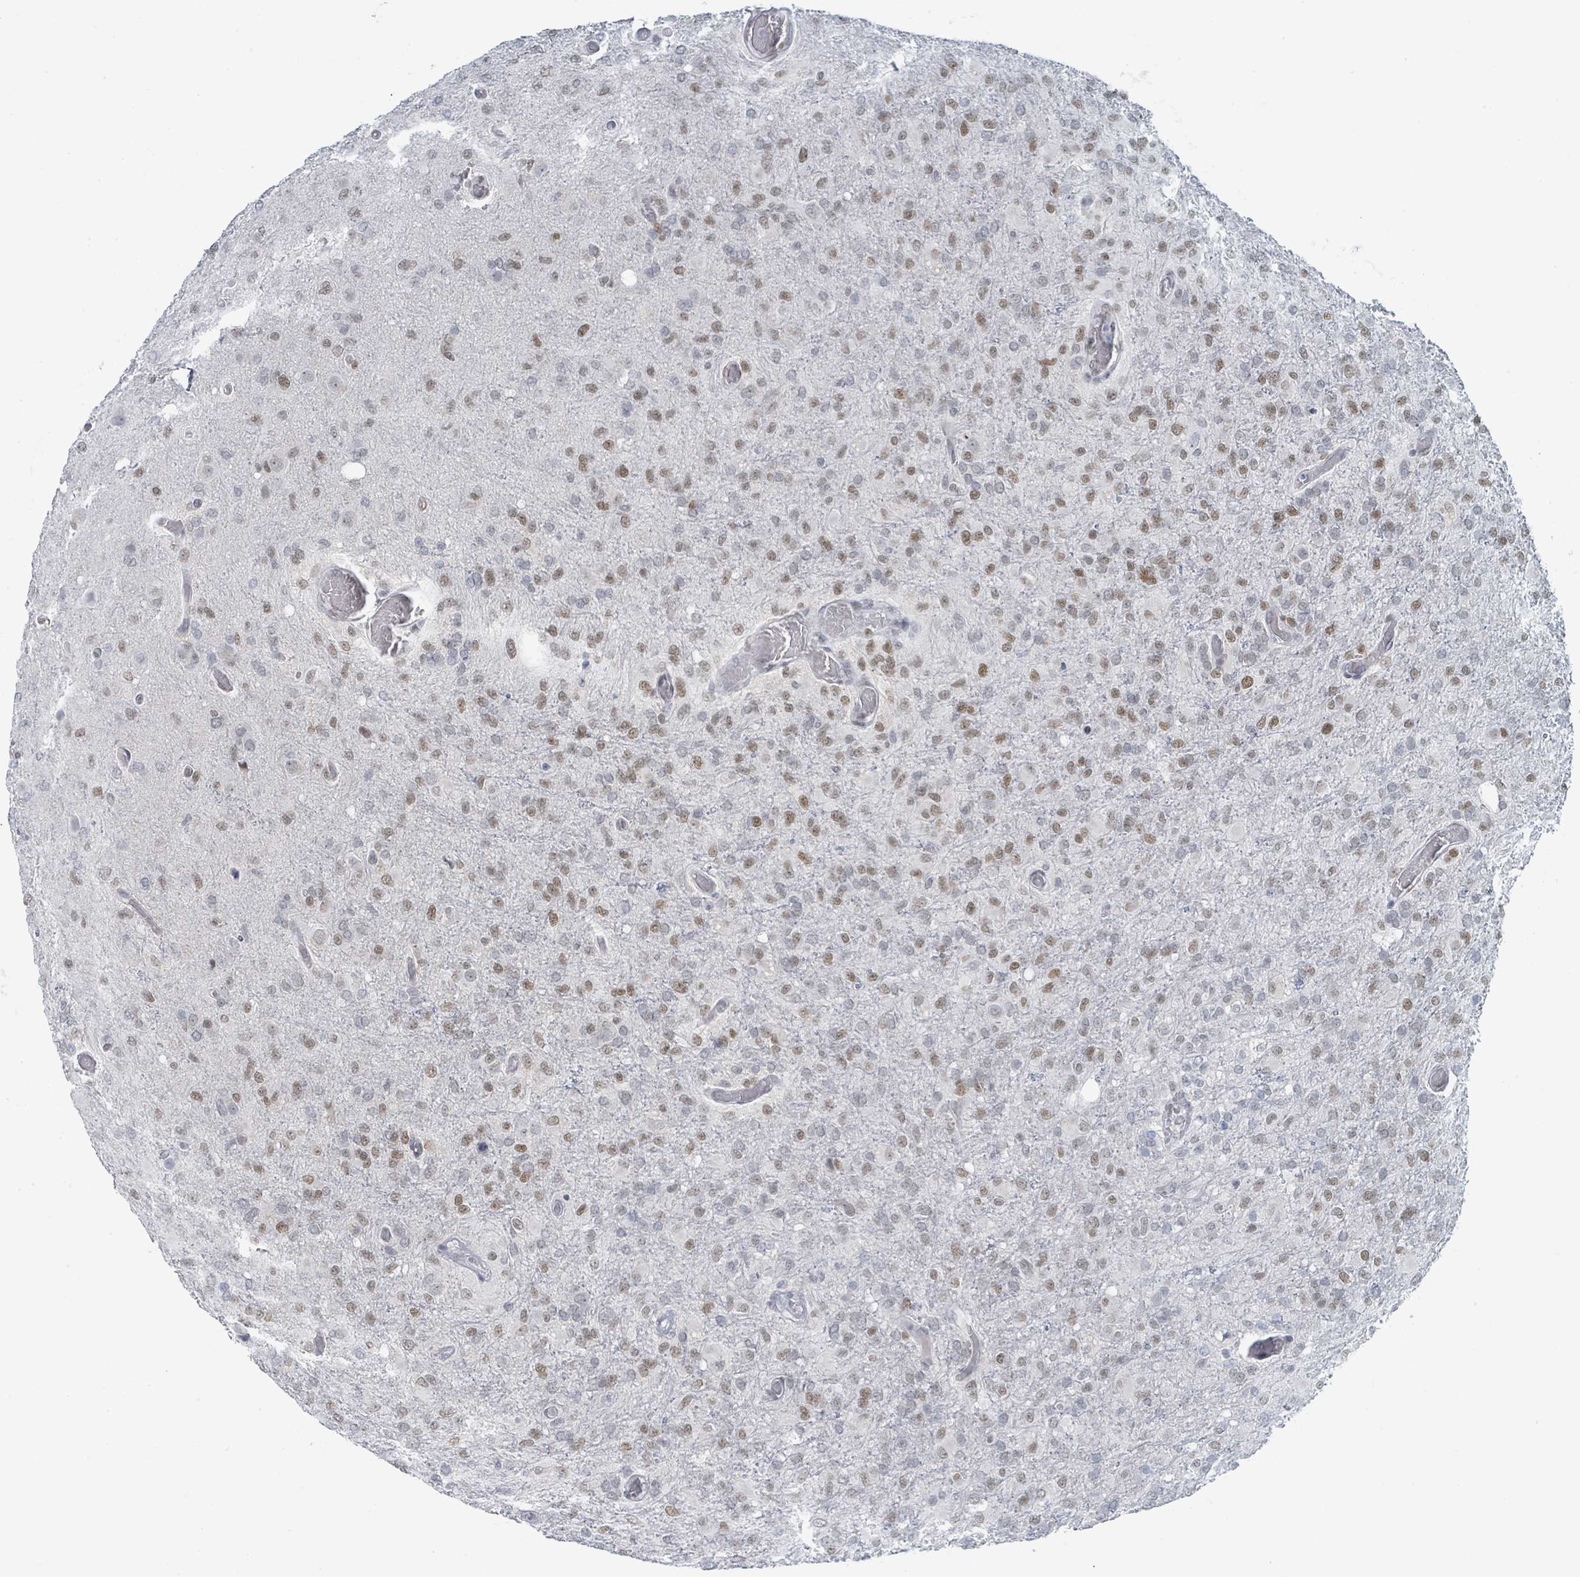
{"staining": {"intensity": "moderate", "quantity": "25%-75%", "location": "nuclear"}, "tissue": "glioma", "cell_type": "Tumor cells", "image_type": "cancer", "snomed": [{"axis": "morphology", "description": "Glioma, malignant, High grade"}, {"axis": "topography", "description": "Brain"}], "caption": "Glioma stained with a brown dye displays moderate nuclear positive positivity in approximately 25%-75% of tumor cells.", "gene": "EHMT2", "patient": {"sex": "female", "age": 74}}